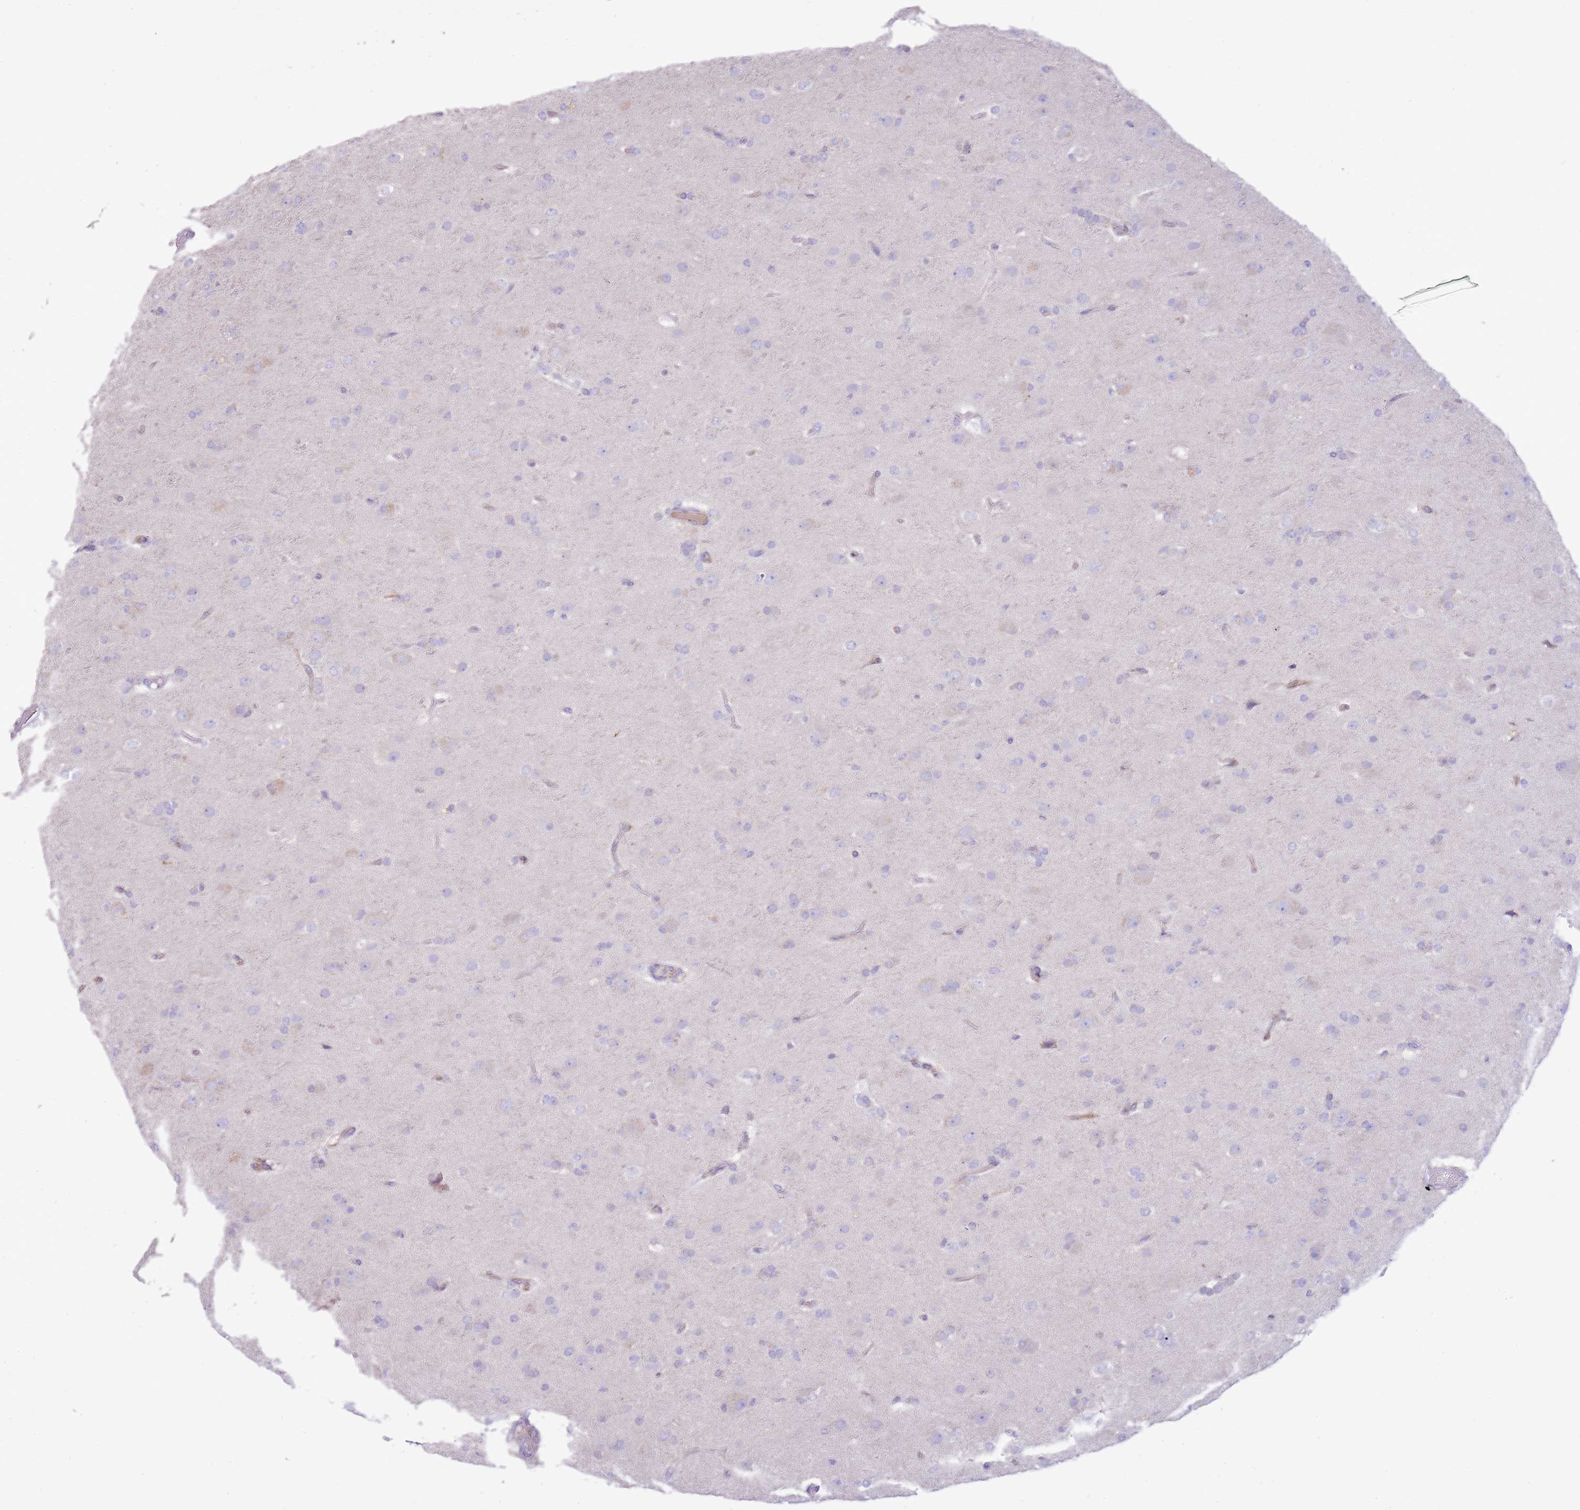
{"staining": {"intensity": "negative", "quantity": "none", "location": "none"}, "tissue": "glioma", "cell_type": "Tumor cells", "image_type": "cancer", "snomed": [{"axis": "morphology", "description": "Glioma, malignant, Low grade"}, {"axis": "topography", "description": "Brain"}], "caption": "Immunohistochemistry of glioma reveals no staining in tumor cells. (Stains: DAB (3,3'-diaminobenzidine) immunohistochemistry (IHC) with hematoxylin counter stain, Microscopy: brightfield microscopy at high magnification).", "gene": "OAZ2", "patient": {"sex": "male", "age": 65}}